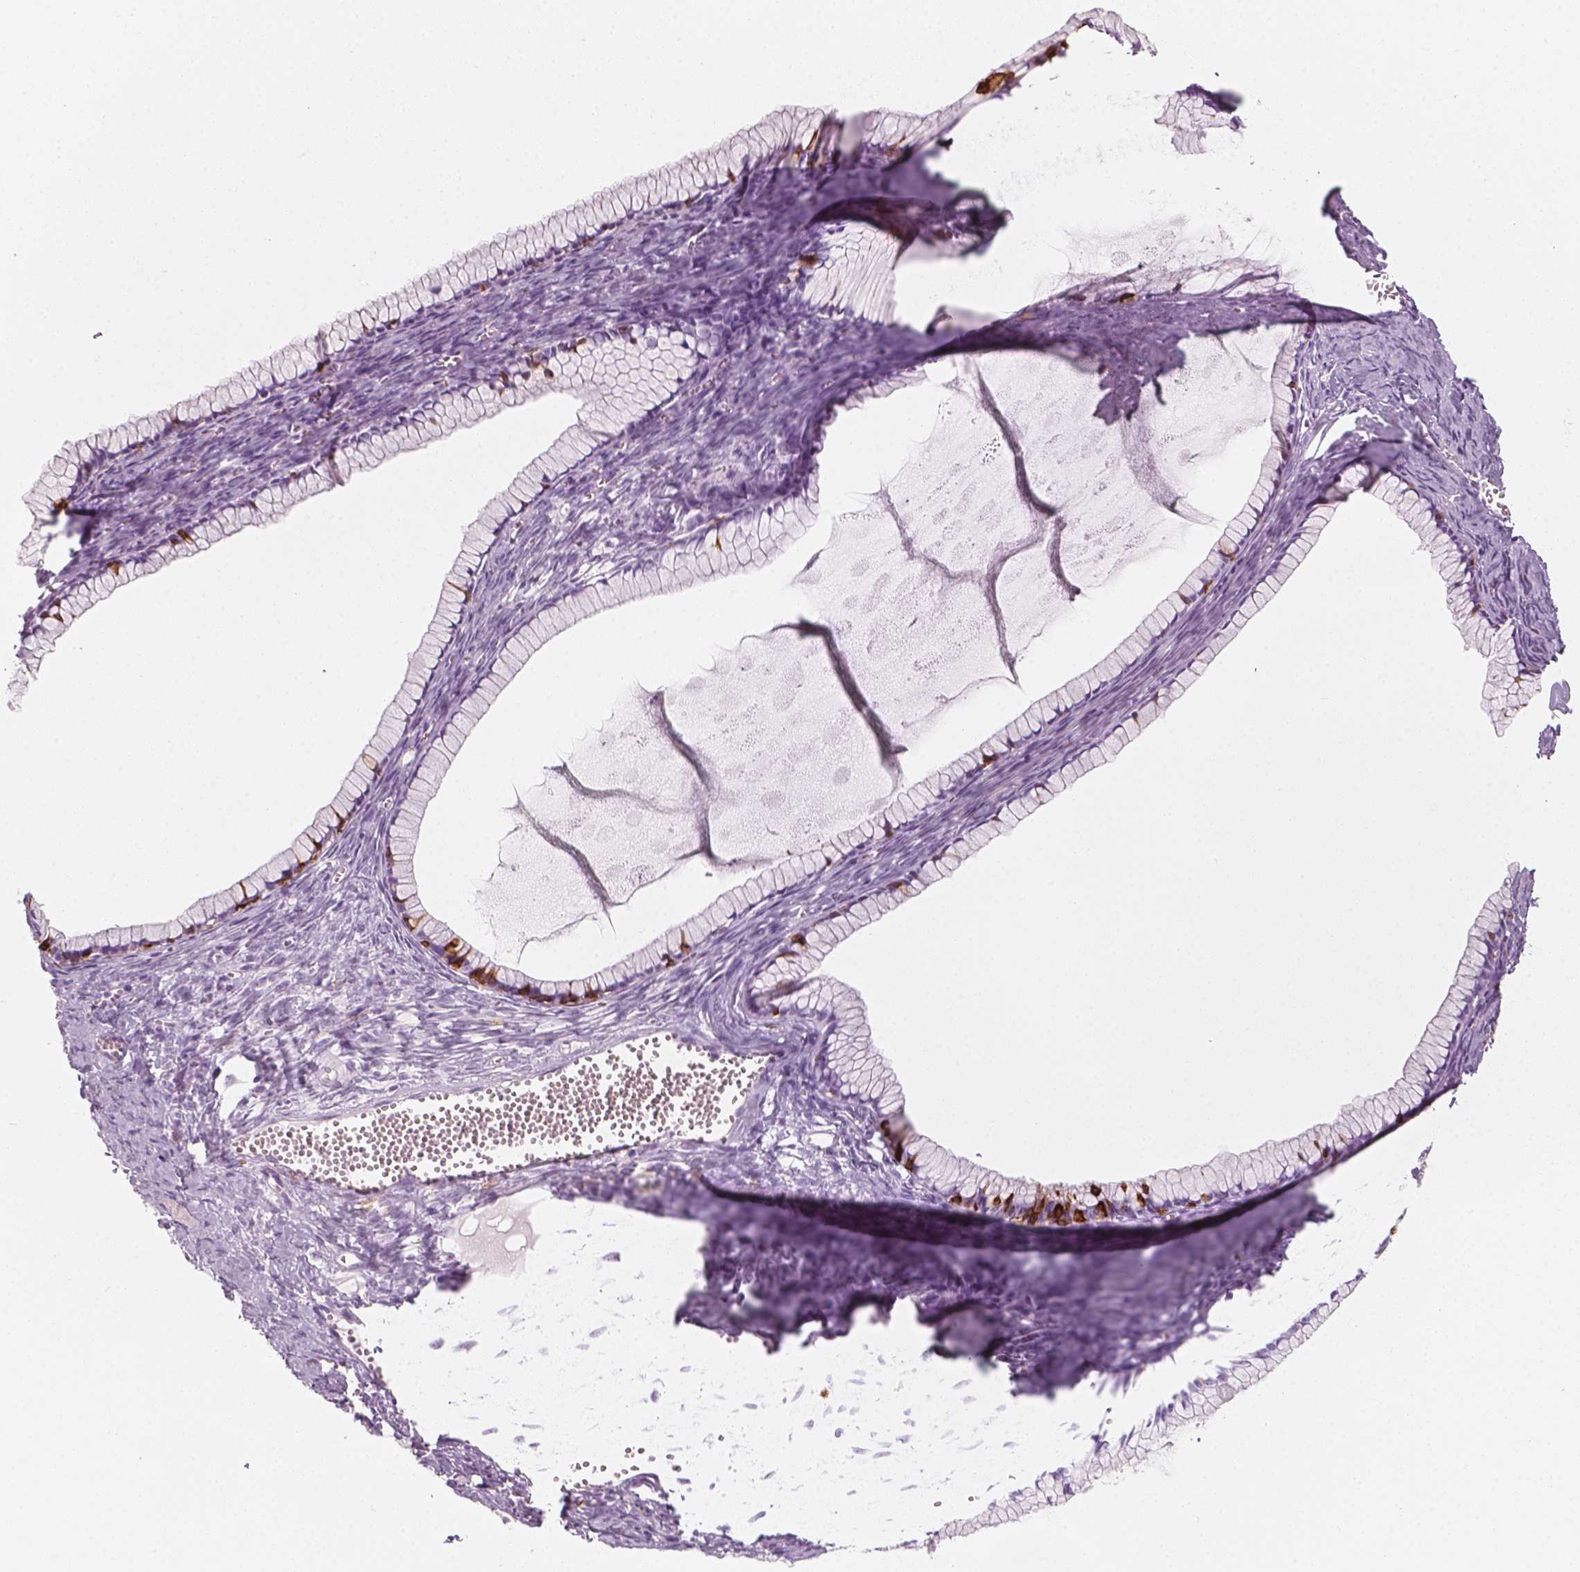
{"staining": {"intensity": "strong", "quantity": "<25%", "location": "cytoplasmic/membranous"}, "tissue": "ovarian cancer", "cell_type": "Tumor cells", "image_type": "cancer", "snomed": [{"axis": "morphology", "description": "Cystadenocarcinoma, mucinous, NOS"}, {"axis": "topography", "description": "Ovary"}], "caption": "Immunohistochemical staining of mucinous cystadenocarcinoma (ovarian) displays medium levels of strong cytoplasmic/membranous staining in about <25% of tumor cells.", "gene": "CES1", "patient": {"sex": "female", "age": 41}}